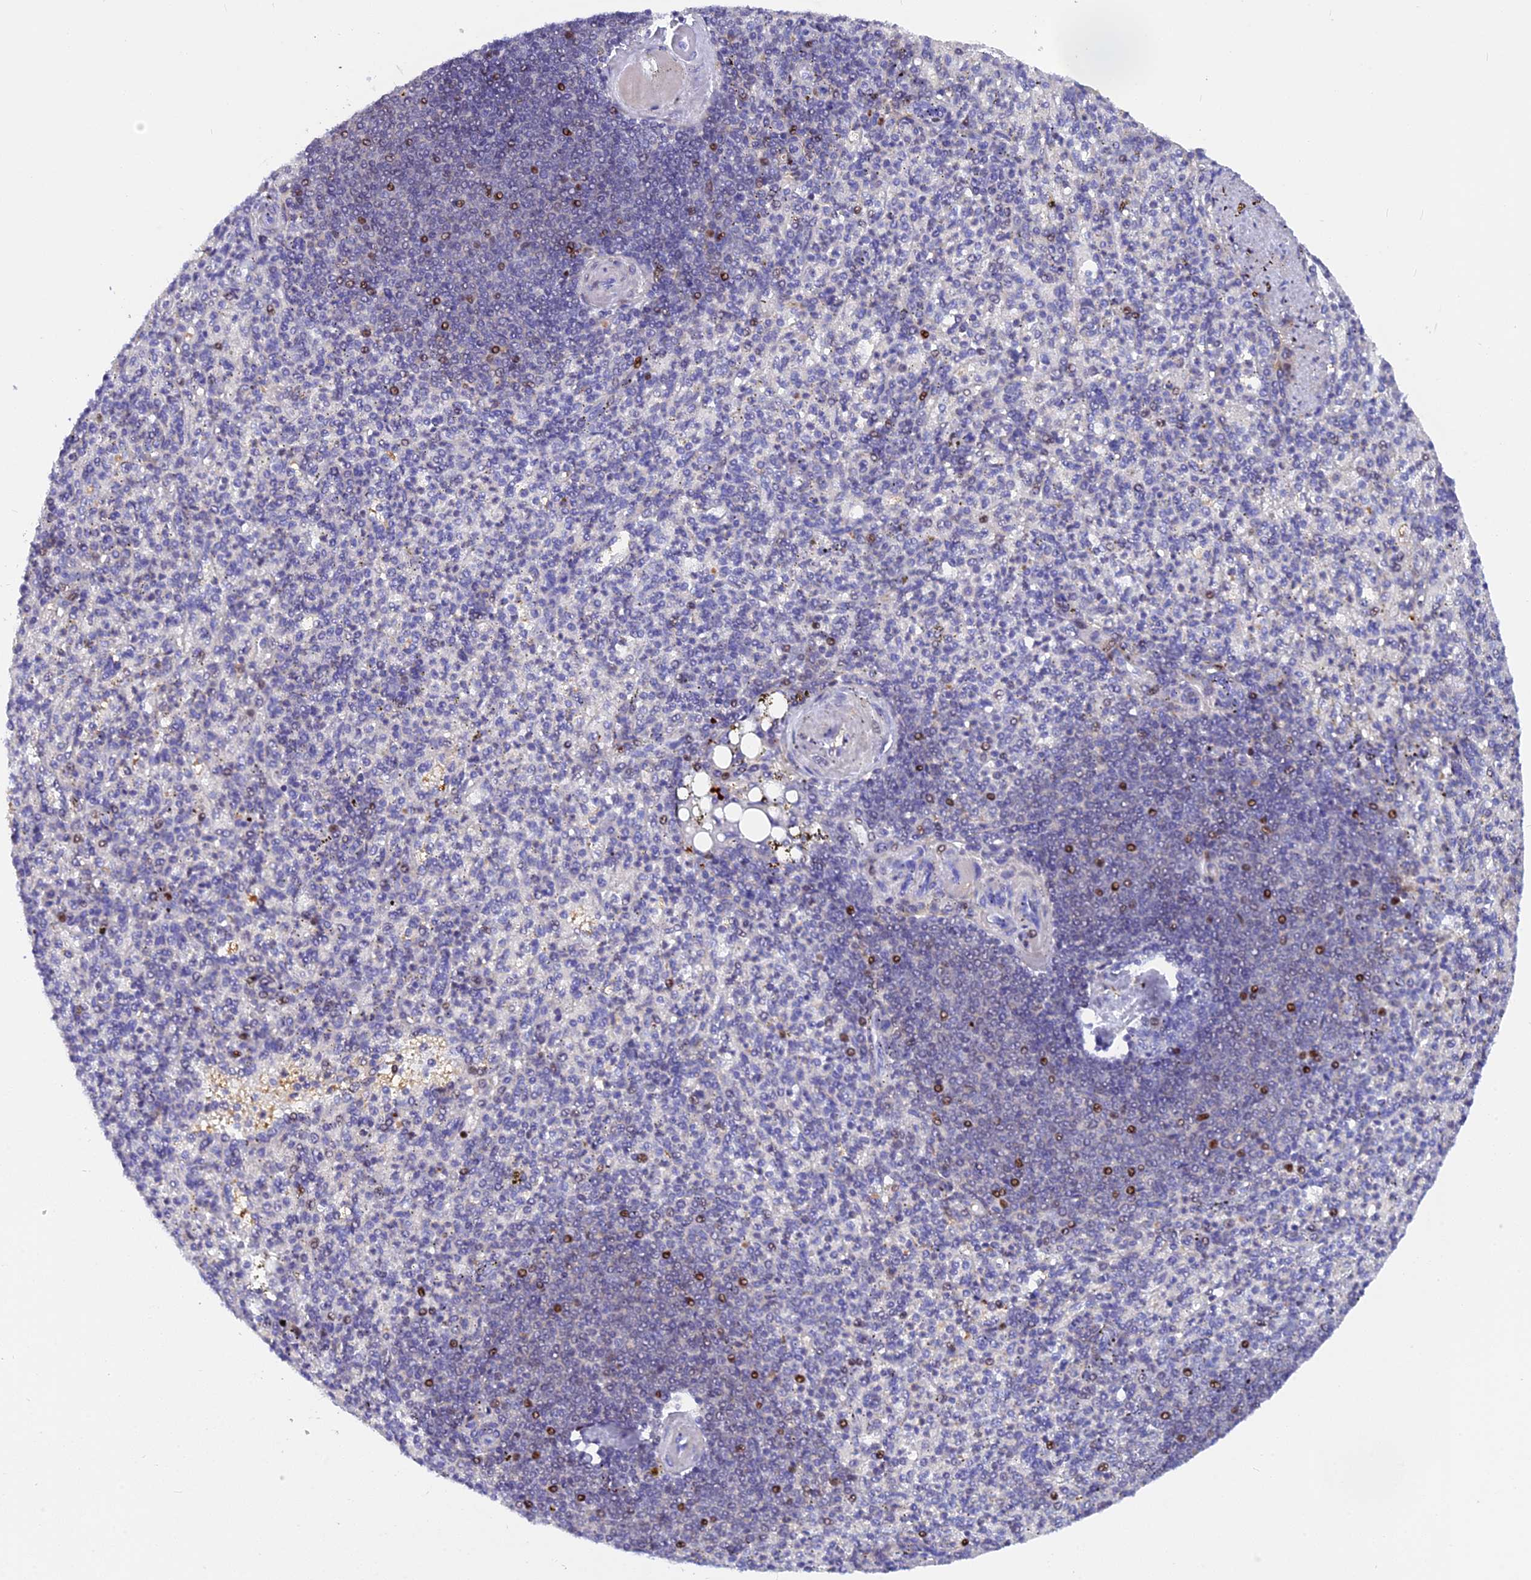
{"staining": {"intensity": "negative", "quantity": "none", "location": "none"}, "tissue": "spleen", "cell_type": "Cells in red pulp", "image_type": "normal", "snomed": [{"axis": "morphology", "description": "Normal tissue, NOS"}, {"axis": "topography", "description": "Spleen"}], "caption": "IHC of benign spleen demonstrates no positivity in cells in red pulp.", "gene": "NKPD1", "patient": {"sex": "female", "age": 74}}